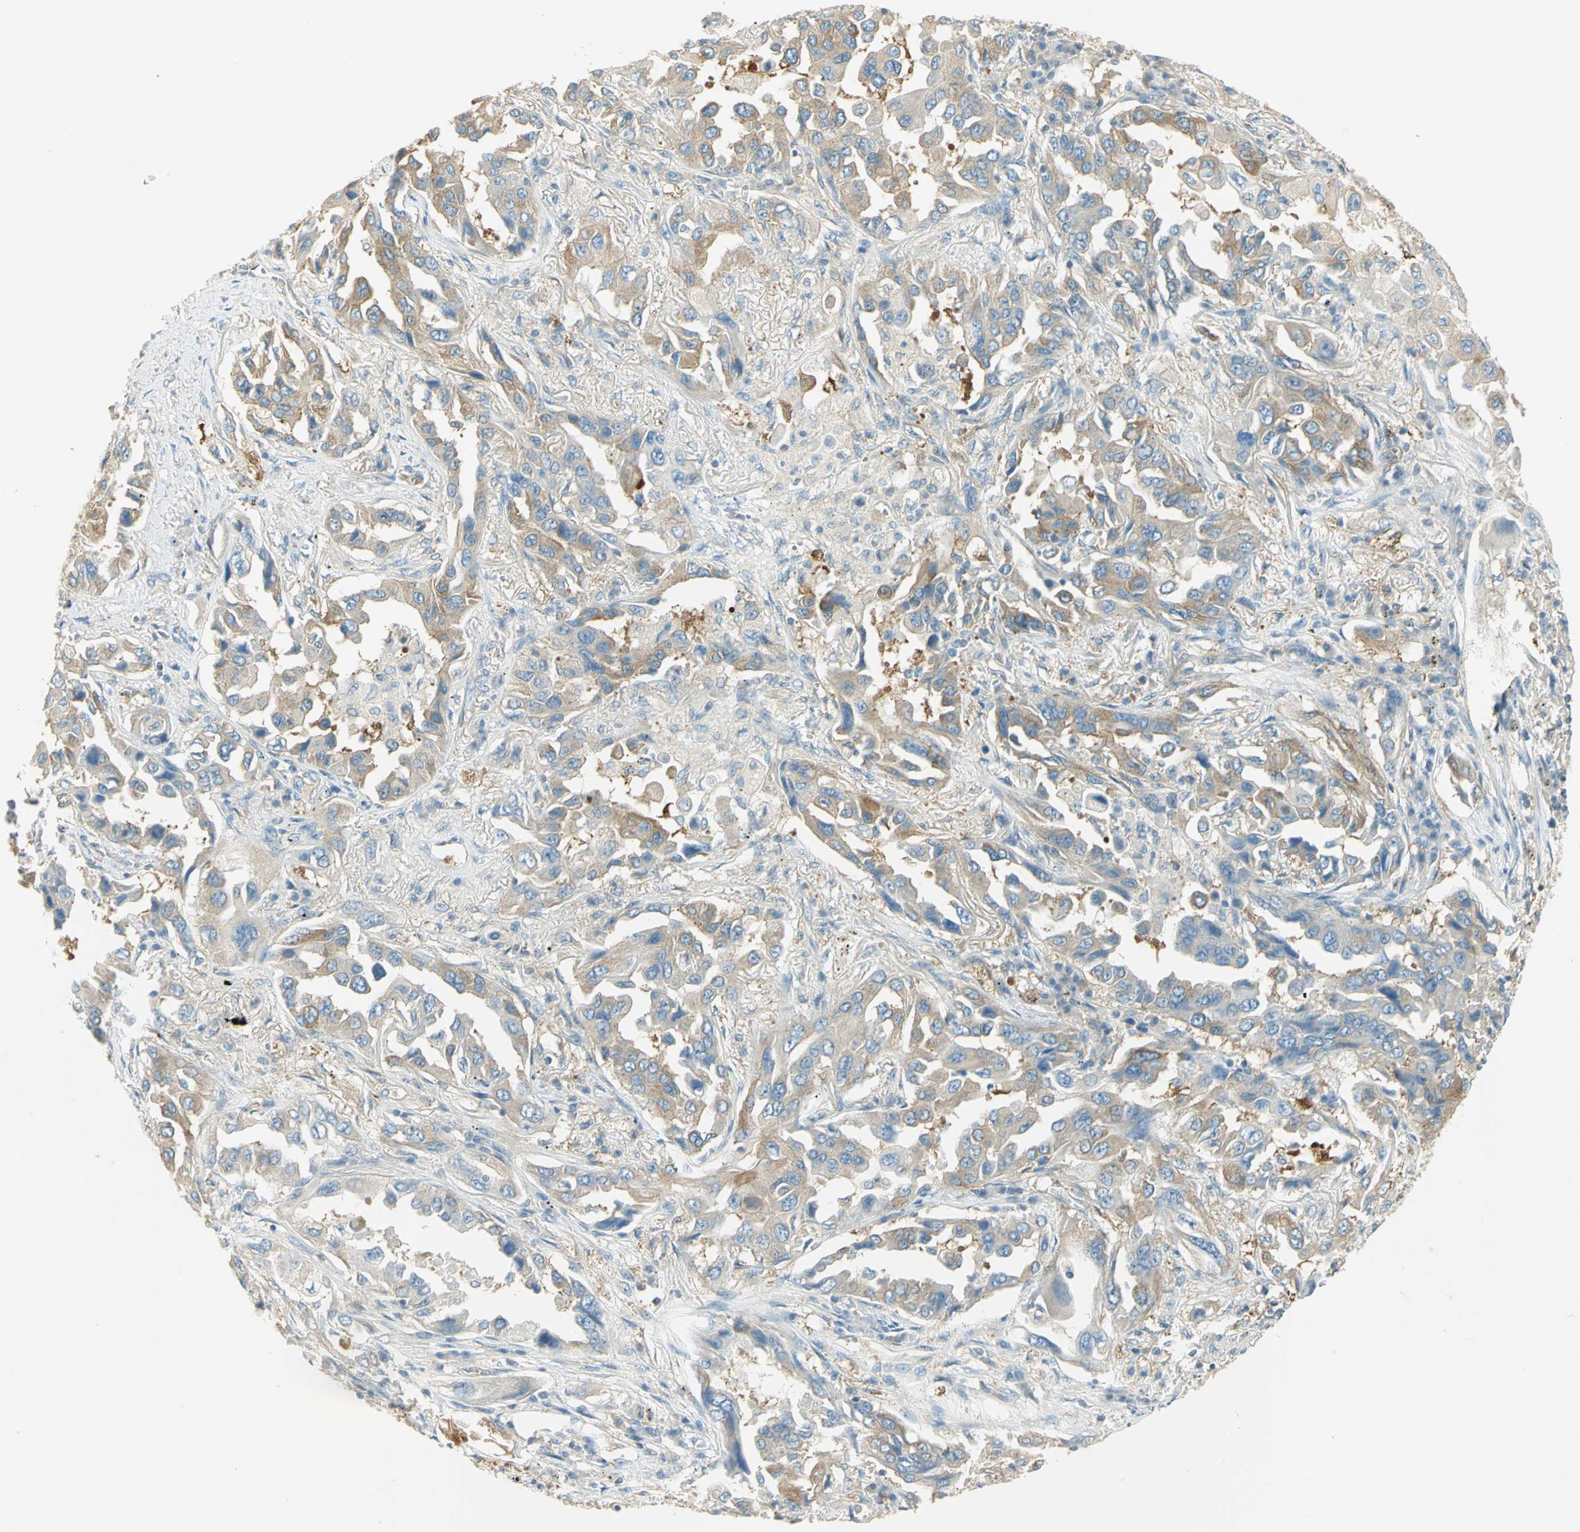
{"staining": {"intensity": "moderate", "quantity": ">75%", "location": "cytoplasmic/membranous"}, "tissue": "lung cancer", "cell_type": "Tumor cells", "image_type": "cancer", "snomed": [{"axis": "morphology", "description": "Adenocarcinoma, NOS"}, {"axis": "topography", "description": "Lung"}], "caption": "Immunohistochemistry (DAB (3,3'-diaminobenzidine)) staining of human lung cancer (adenocarcinoma) exhibits moderate cytoplasmic/membranous protein positivity in approximately >75% of tumor cells.", "gene": "TSC22D2", "patient": {"sex": "female", "age": 65}}